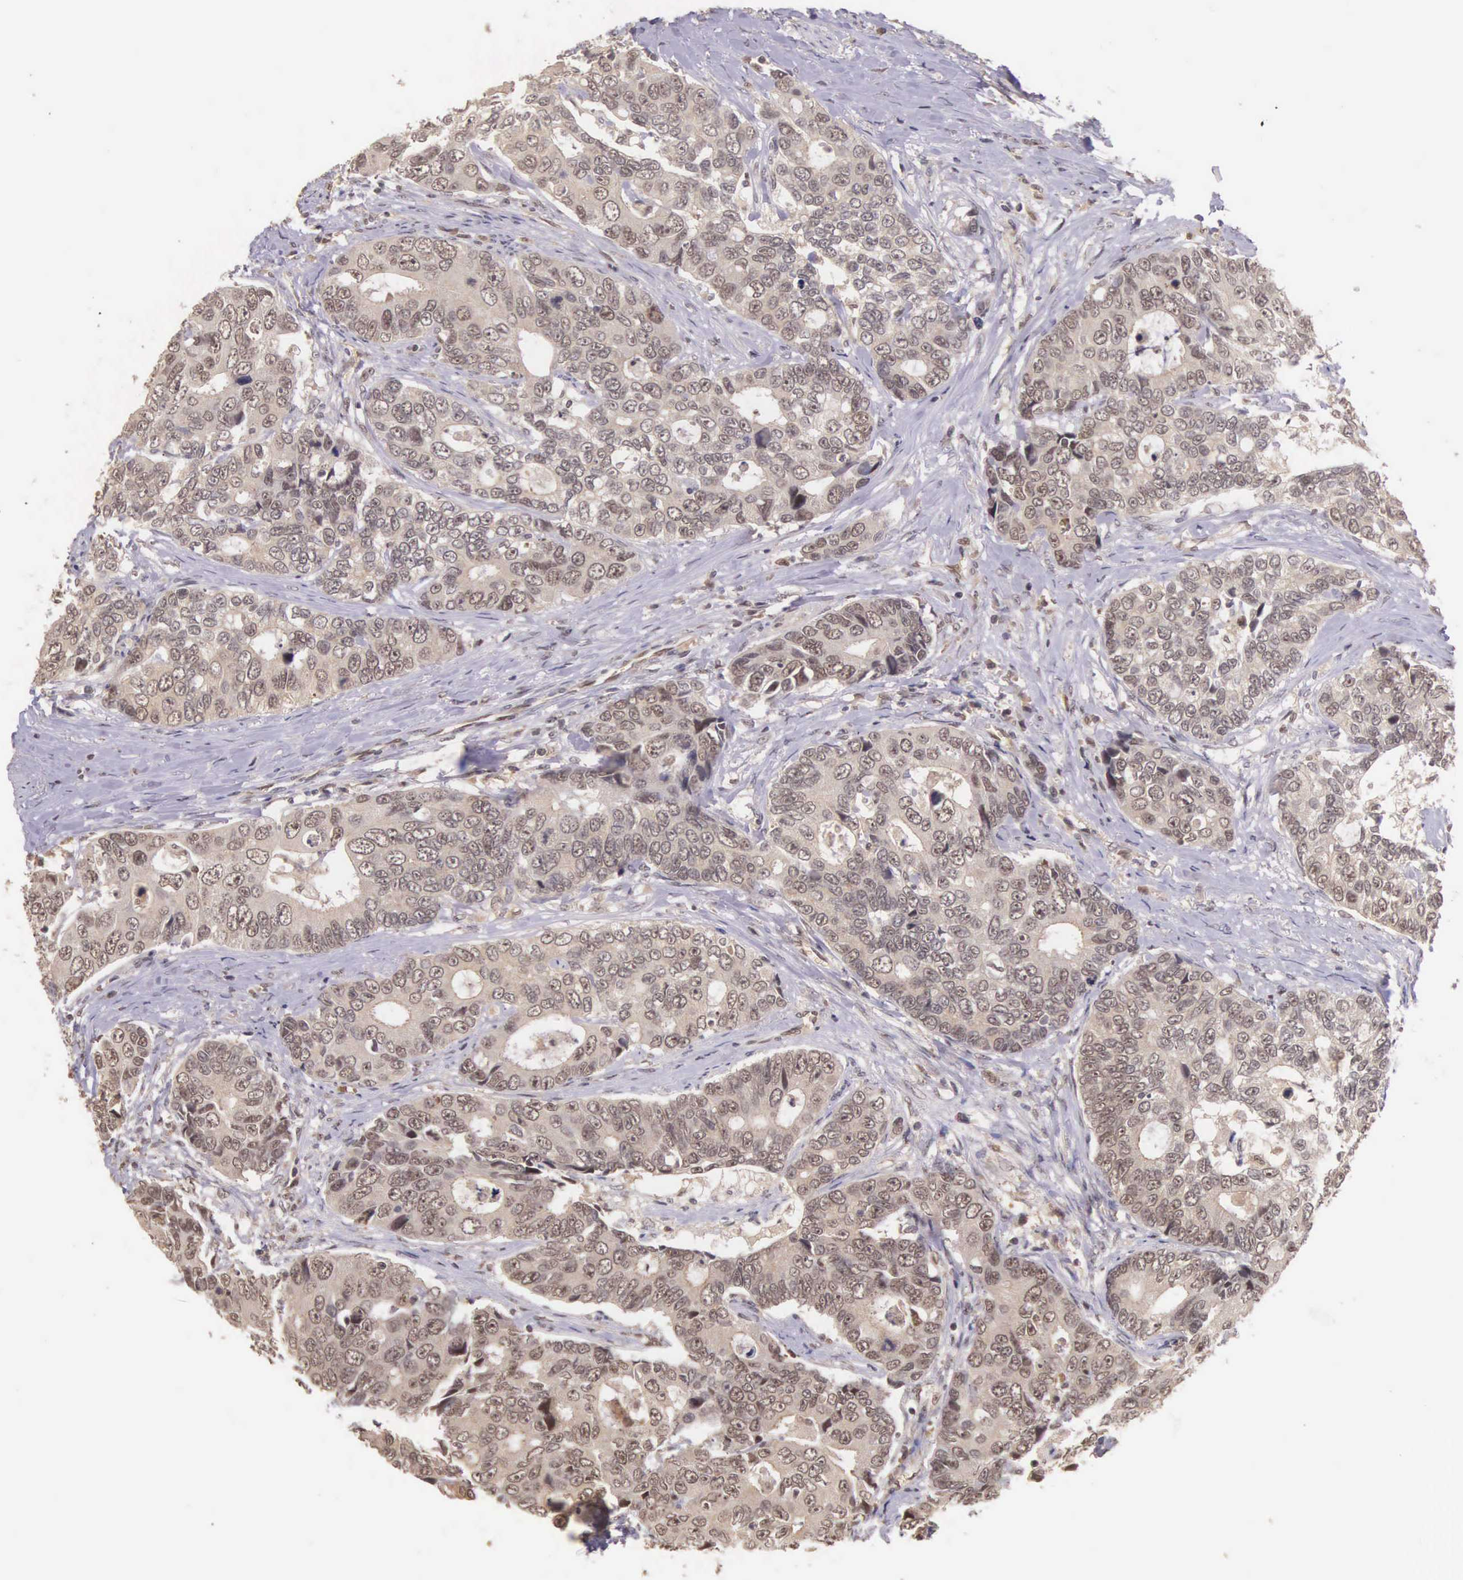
{"staining": {"intensity": "moderate", "quantity": ">75%", "location": "cytoplasmic/membranous"}, "tissue": "colorectal cancer", "cell_type": "Tumor cells", "image_type": "cancer", "snomed": [{"axis": "morphology", "description": "Adenocarcinoma, NOS"}, {"axis": "topography", "description": "Rectum"}], "caption": "A brown stain labels moderate cytoplasmic/membranous positivity of a protein in human colorectal adenocarcinoma tumor cells.", "gene": "VASH1", "patient": {"sex": "female", "age": 67}}